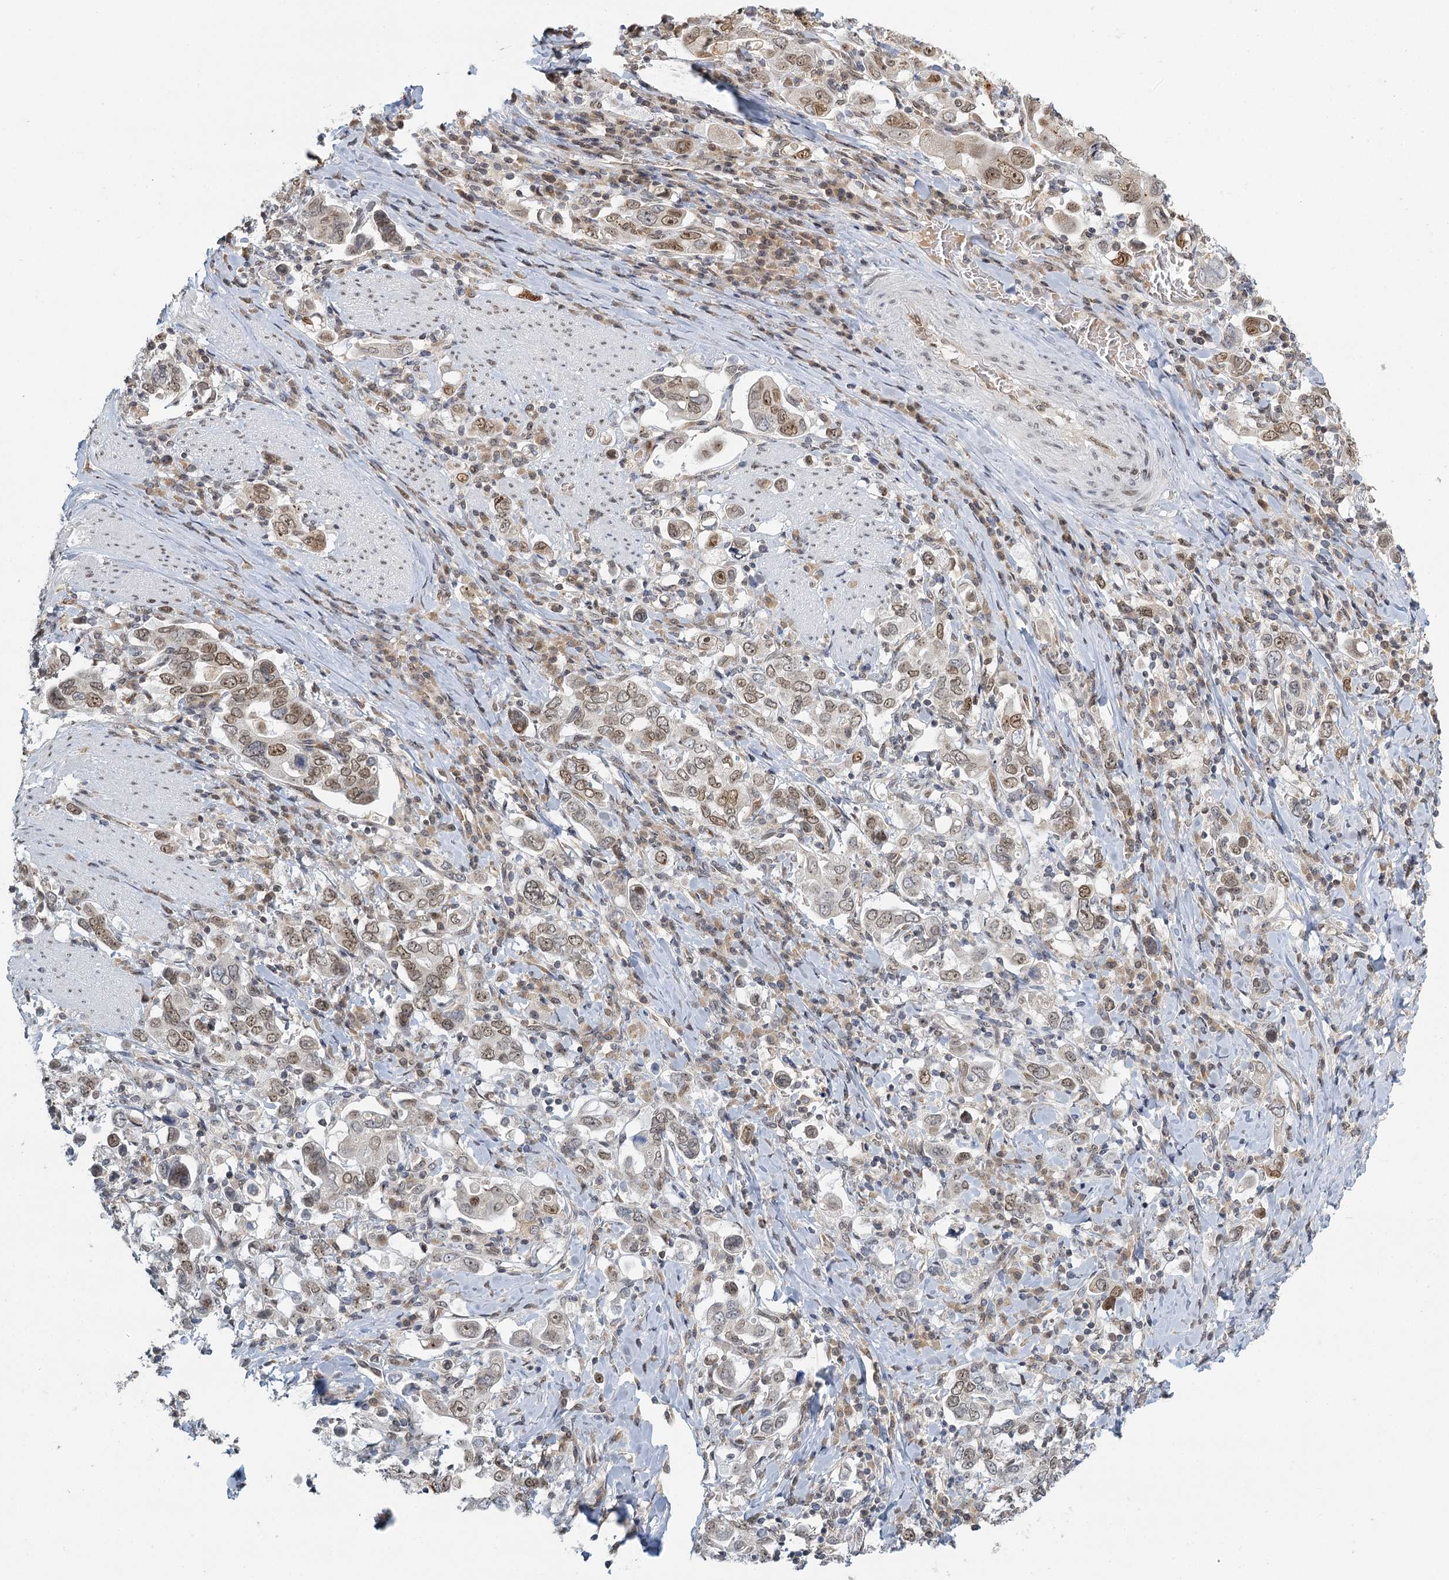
{"staining": {"intensity": "weak", "quantity": "25%-75%", "location": "nuclear"}, "tissue": "stomach cancer", "cell_type": "Tumor cells", "image_type": "cancer", "snomed": [{"axis": "morphology", "description": "Adenocarcinoma, NOS"}, {"axis": "topography", "description": "Stomach, upper"}], "caption": "Weak nuclear positivity is identified in about 25%-75% of tumor cells in stomach cancer (adenocarcinoma). Using DAB (3,3'-diaminobenzidine) (brown) and hematoxylin (blue) stains, captured at high magnification using brightfield microscopy.", "gene": "TREX1", "patient": {"sex": "male", "age": 62}}